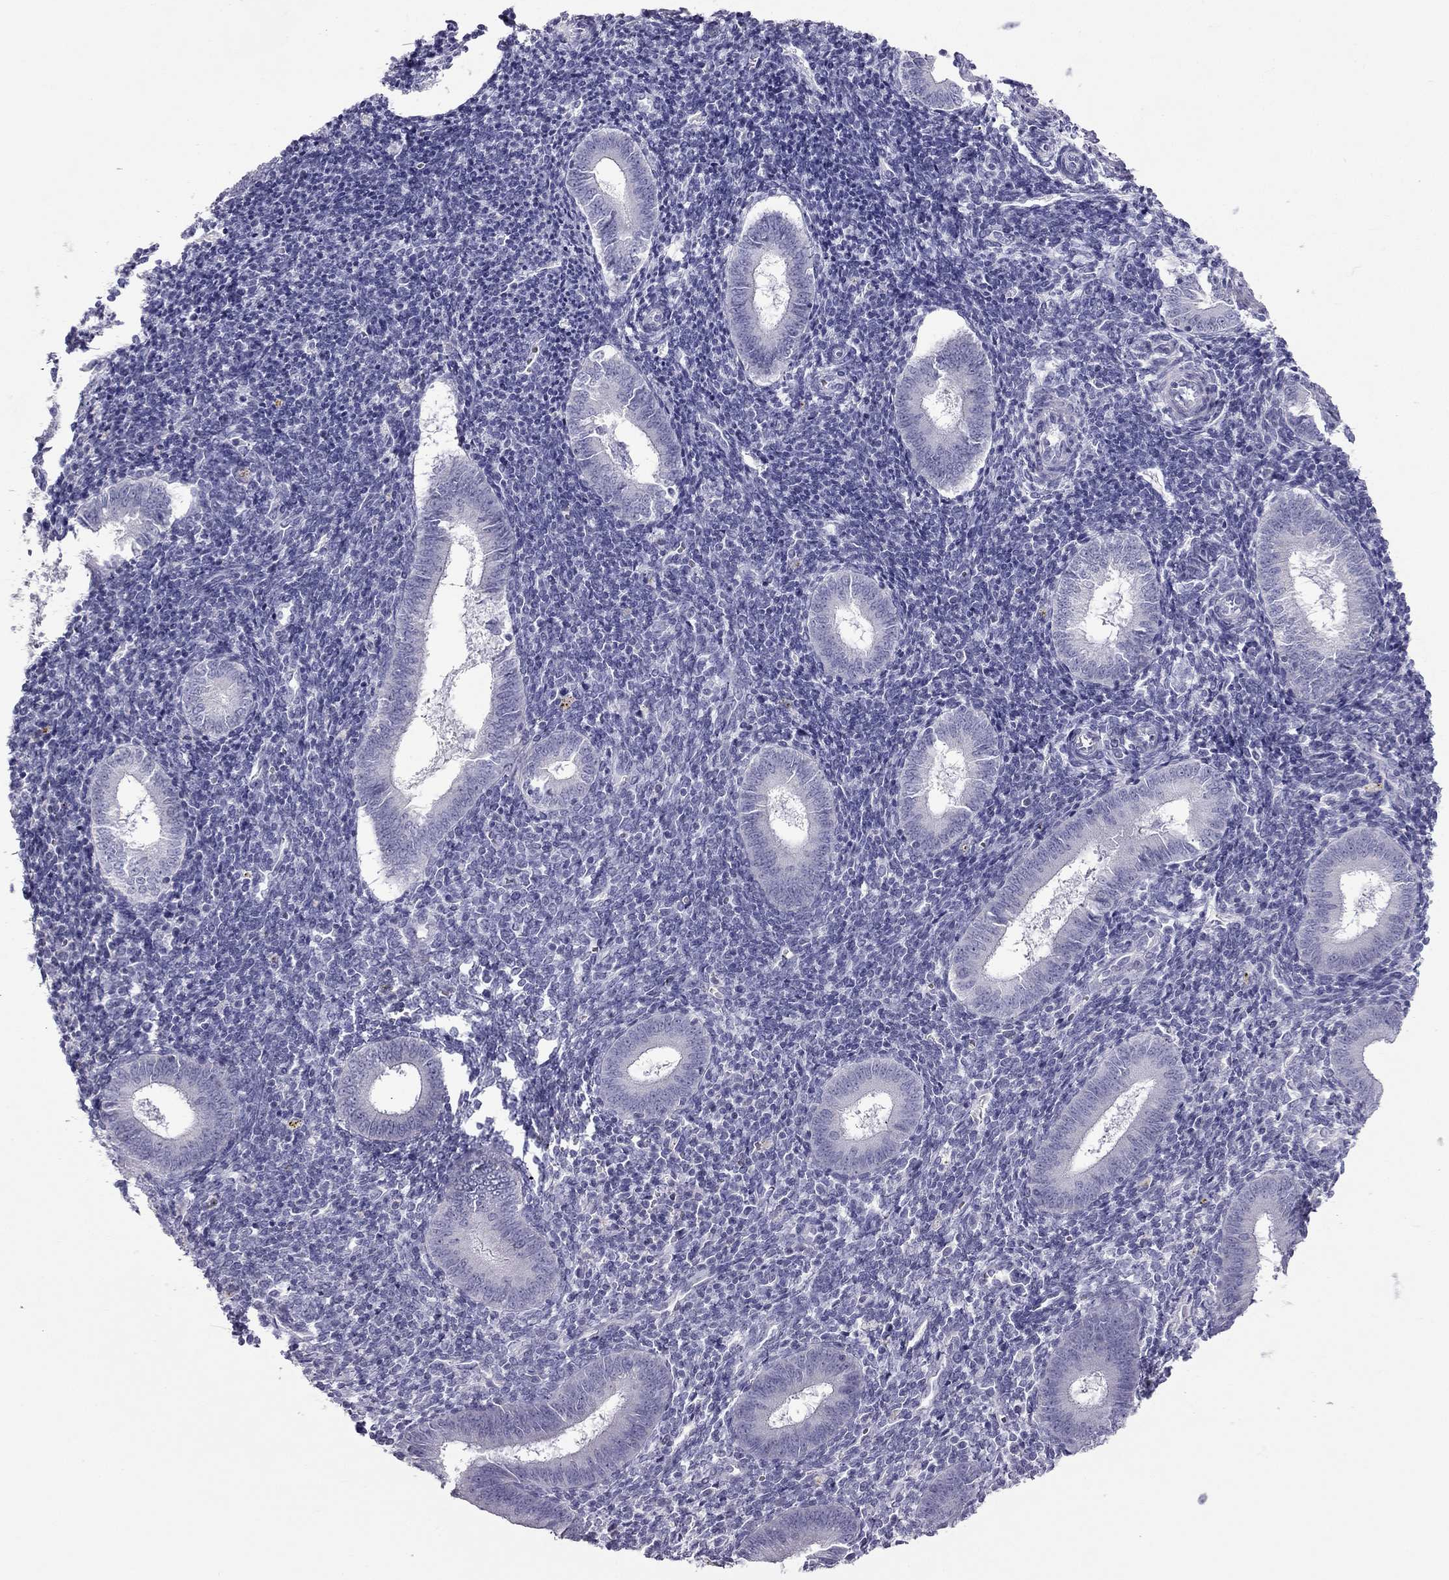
{"staining": {"intensity": "negative", "quantity": "none", "location": "none"}, "tissue": "endometrium", "cell_type": "Cells in endometrial stroma", "image_type": "normal", "snomed": [{"axis": "morphology", "description": "Normal tissue, NOS"}, {"axis": "topography", "description": "Endometrium"}], "caption": "Immunohistochemistry (IHC) photomicrograph of unremarkable human endometrium stained for a protein (brown), which reveals no positivity in cells in endometrial stroma.", "gene": "ERC2", "patient": {"sex": "female", "age": 25}}